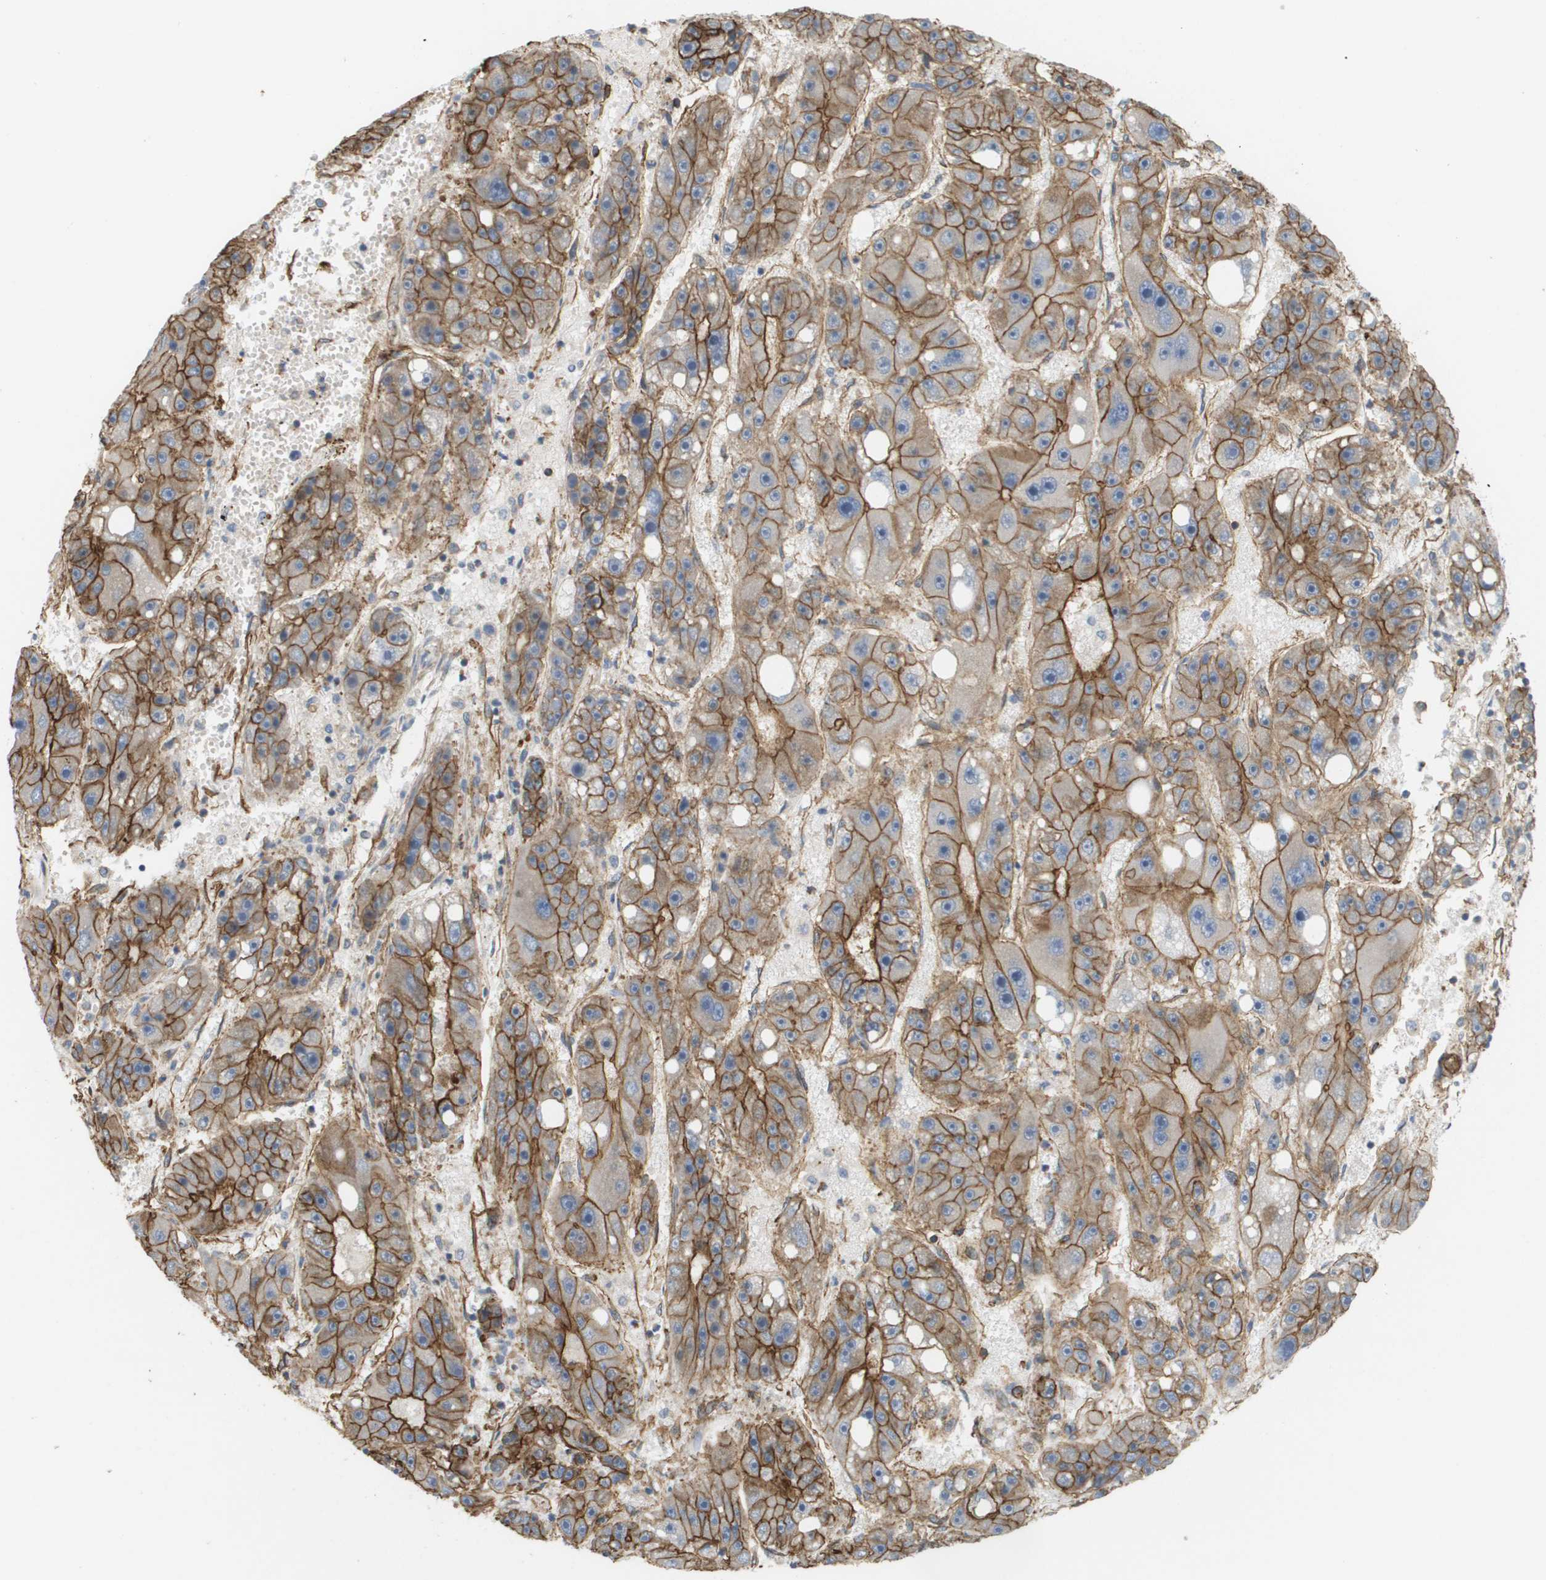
{"staining": {"intensity": "moderate", "quantity": ">75%", "location": "cytoplasmic/membranous"}, "tissue": "liver cancer", "cell_type": "Tumor cells", "image_type": "cancer", "snomed": [{"axis": "morphology", "description": "Carcinoma, Hepatocellular, NOS"}, {"axis": "topography", "description": "Liver"}], "caption": "Approximately >75% of tumor cells in human liver cancer reveal moderate cytoplasmic/membranous protein expression as visualized by brown immunohistochemical staining.", "gene": "SGMS2", "patient": {"sex": "female", "age": 61}}